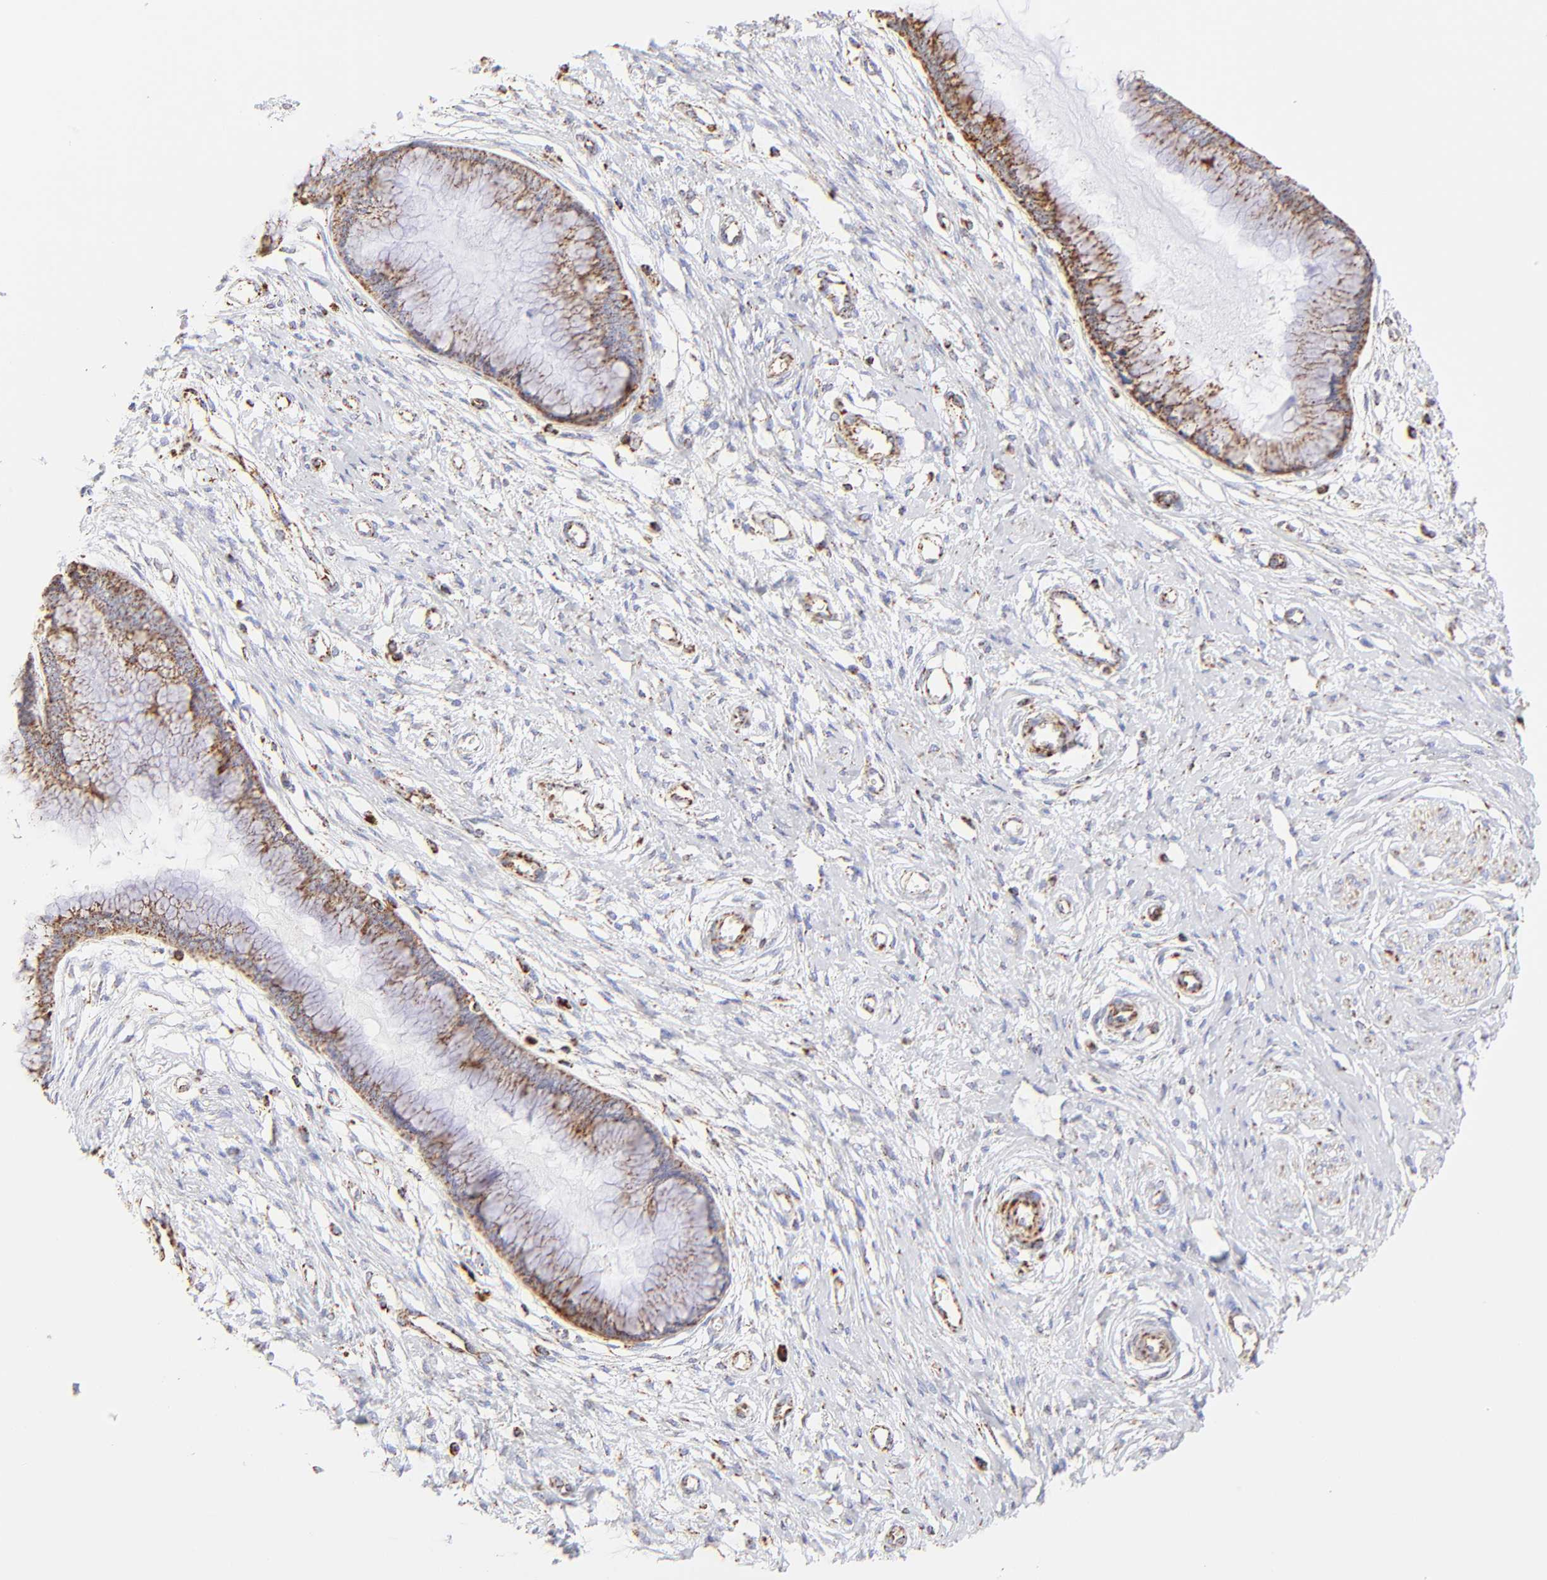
{"staining": {"intensity": "moderate", "quantity": ">75%", "location": "cytoplasmic/membranous"}, "tissue": "cervix", "cell_type": "Glandular cells", "image_type": "normal", "snomed": [{"axis": "morphology", "description": "Normal tissue, NOS"}, {"axis": "topography", "description": "Cervix"}], "caption": "Immunohistochemistry (IHC) staining of unremarkable cervix, which reveals medium levels of moderate cytoplasmic/membranous staining in about >75% of glandular cells indicating moderate cytoplasmic/membranous protein staining. The staining was performed using DAB (brown) for protein detection and nuclei were counterstained in hematoxylin (blue).", "gene": "ECH1", "patient": {"sex": "female", "age": 55}}